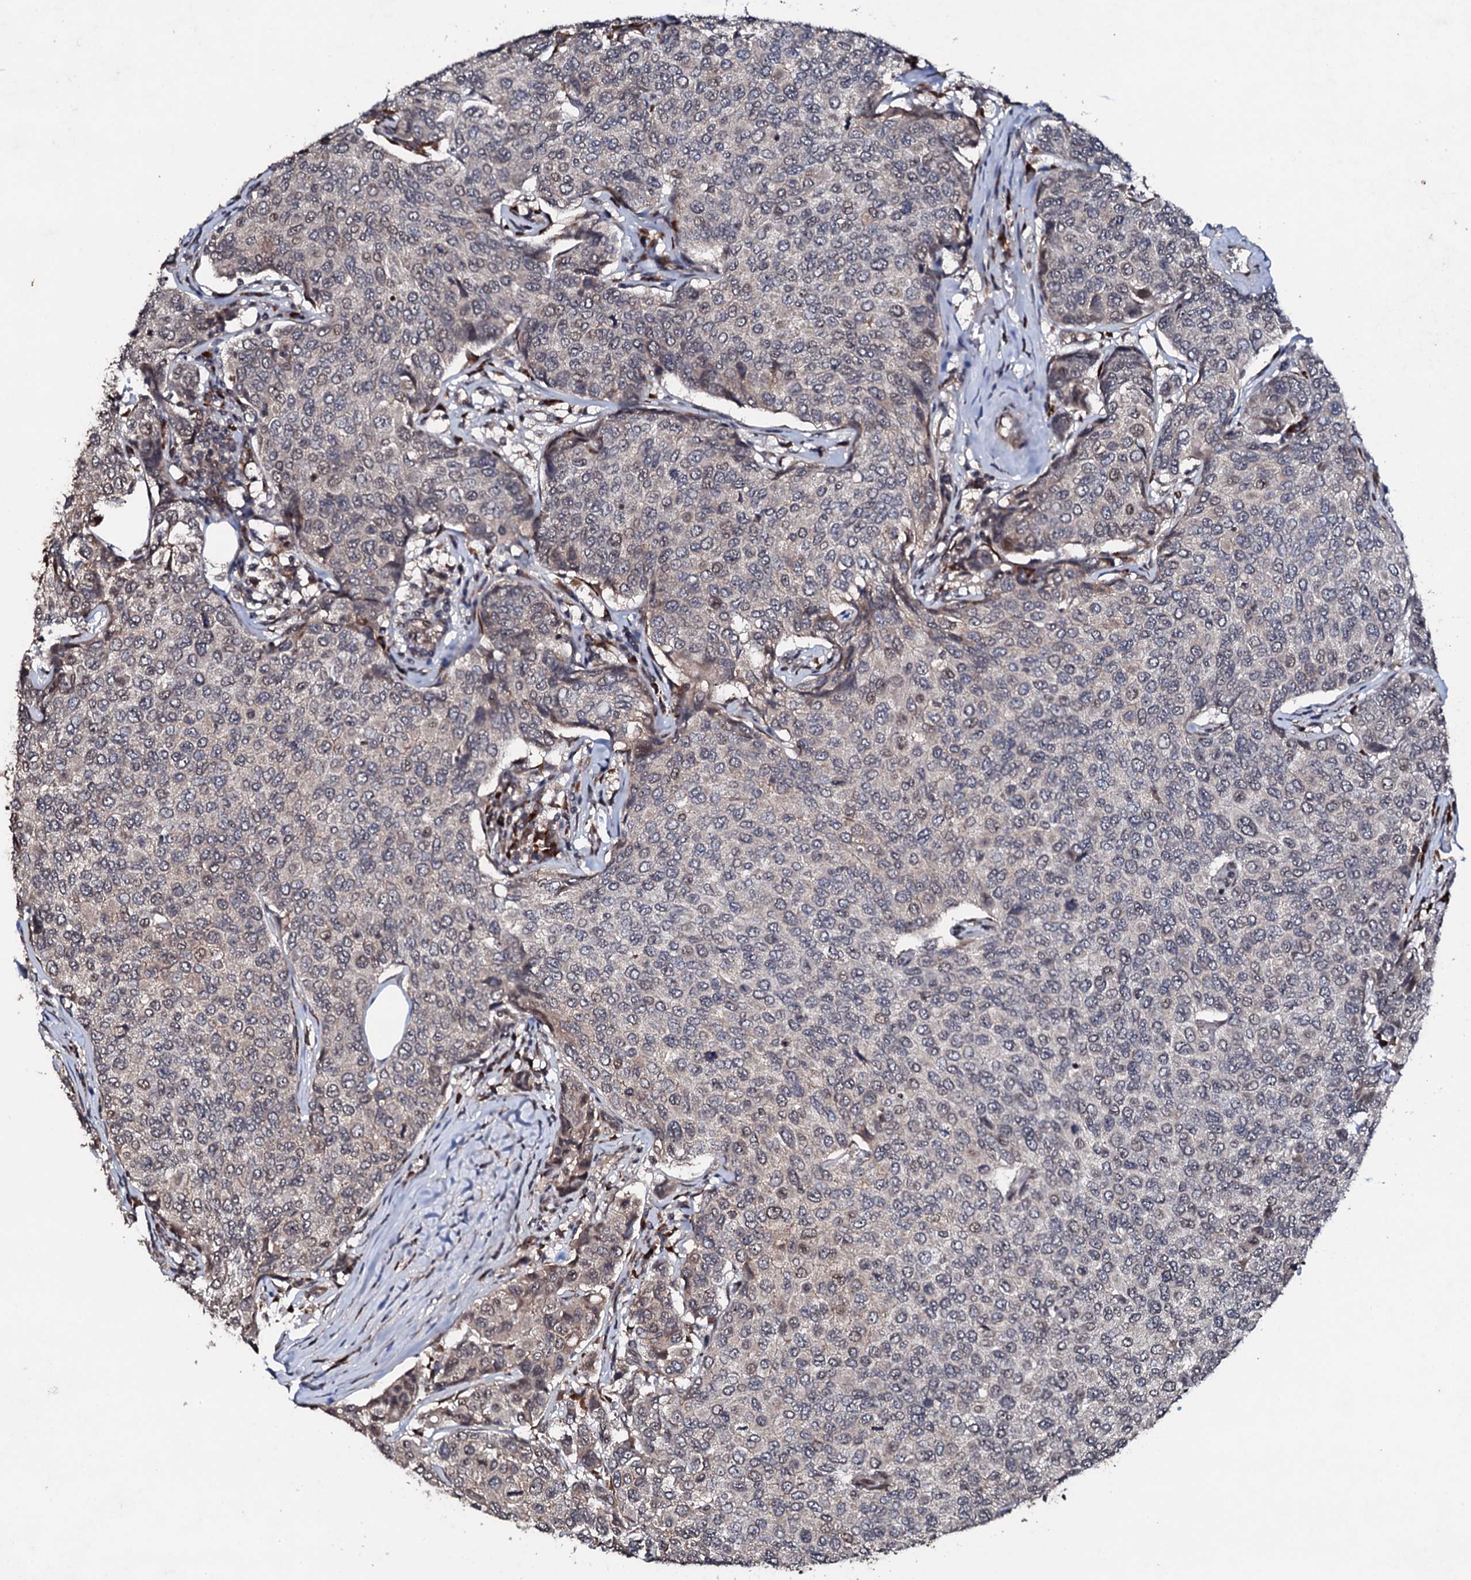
{"staining": {"intensity": "weak", "quantity": "<25%", "location": "nuclear"}, "tissue": "breast cancer", "cell_type": "Tumor cells", "image_type": "cancer", "snomed": [{"axis": "morphology", "description": "Duct carcinoma"}, {"axis": "topography", "description": "Breast"}], "caption": "Immunohistochemistry micrograph of intraductal carcinoma (breast) stained for a protein (brown), which demonstrates no expression in tumor cells.", "gene": "FAM111A", "patient": {"sex": "female", "age": 55}}